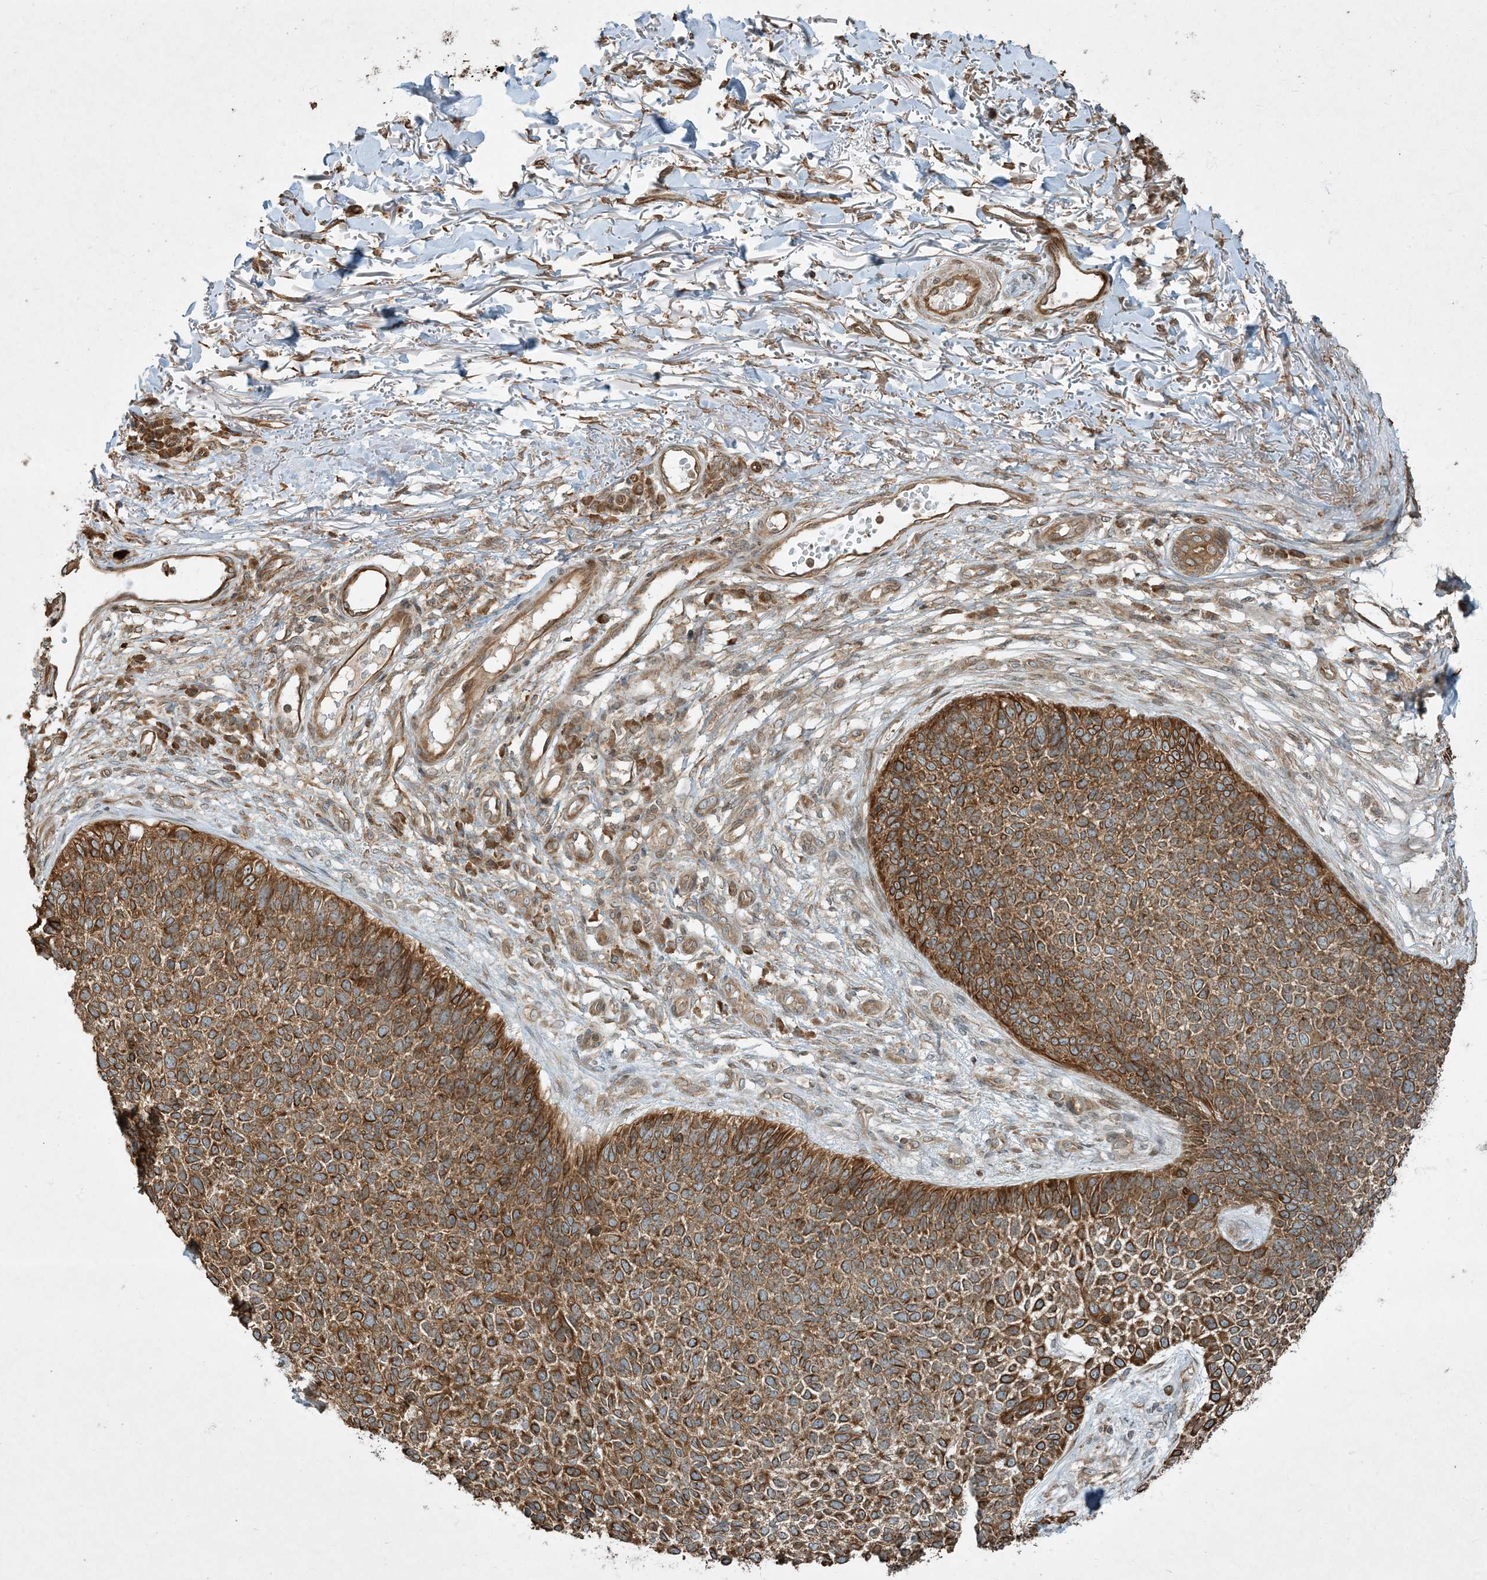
{"staining": {"intensity": "moderate", "quantity": ">75%", "location": "cytoplasmic/membranous"}, "tissue": "skin cancer", "cell_type": "Tumor cells", "image_type": "cancer", "snomed": [{"axis": "morphology", "description": "Basal cell carcinoma"}, {"axis": "topography", "description": "Skin"}], "caption": "A medium amount of moderate cytoplasmic/membranous staining is appreciated in about >75% of tumor cells in skin cancer tissue.", "gene": "COMMD8", "patient": {"sex": "female", "age": 84}}